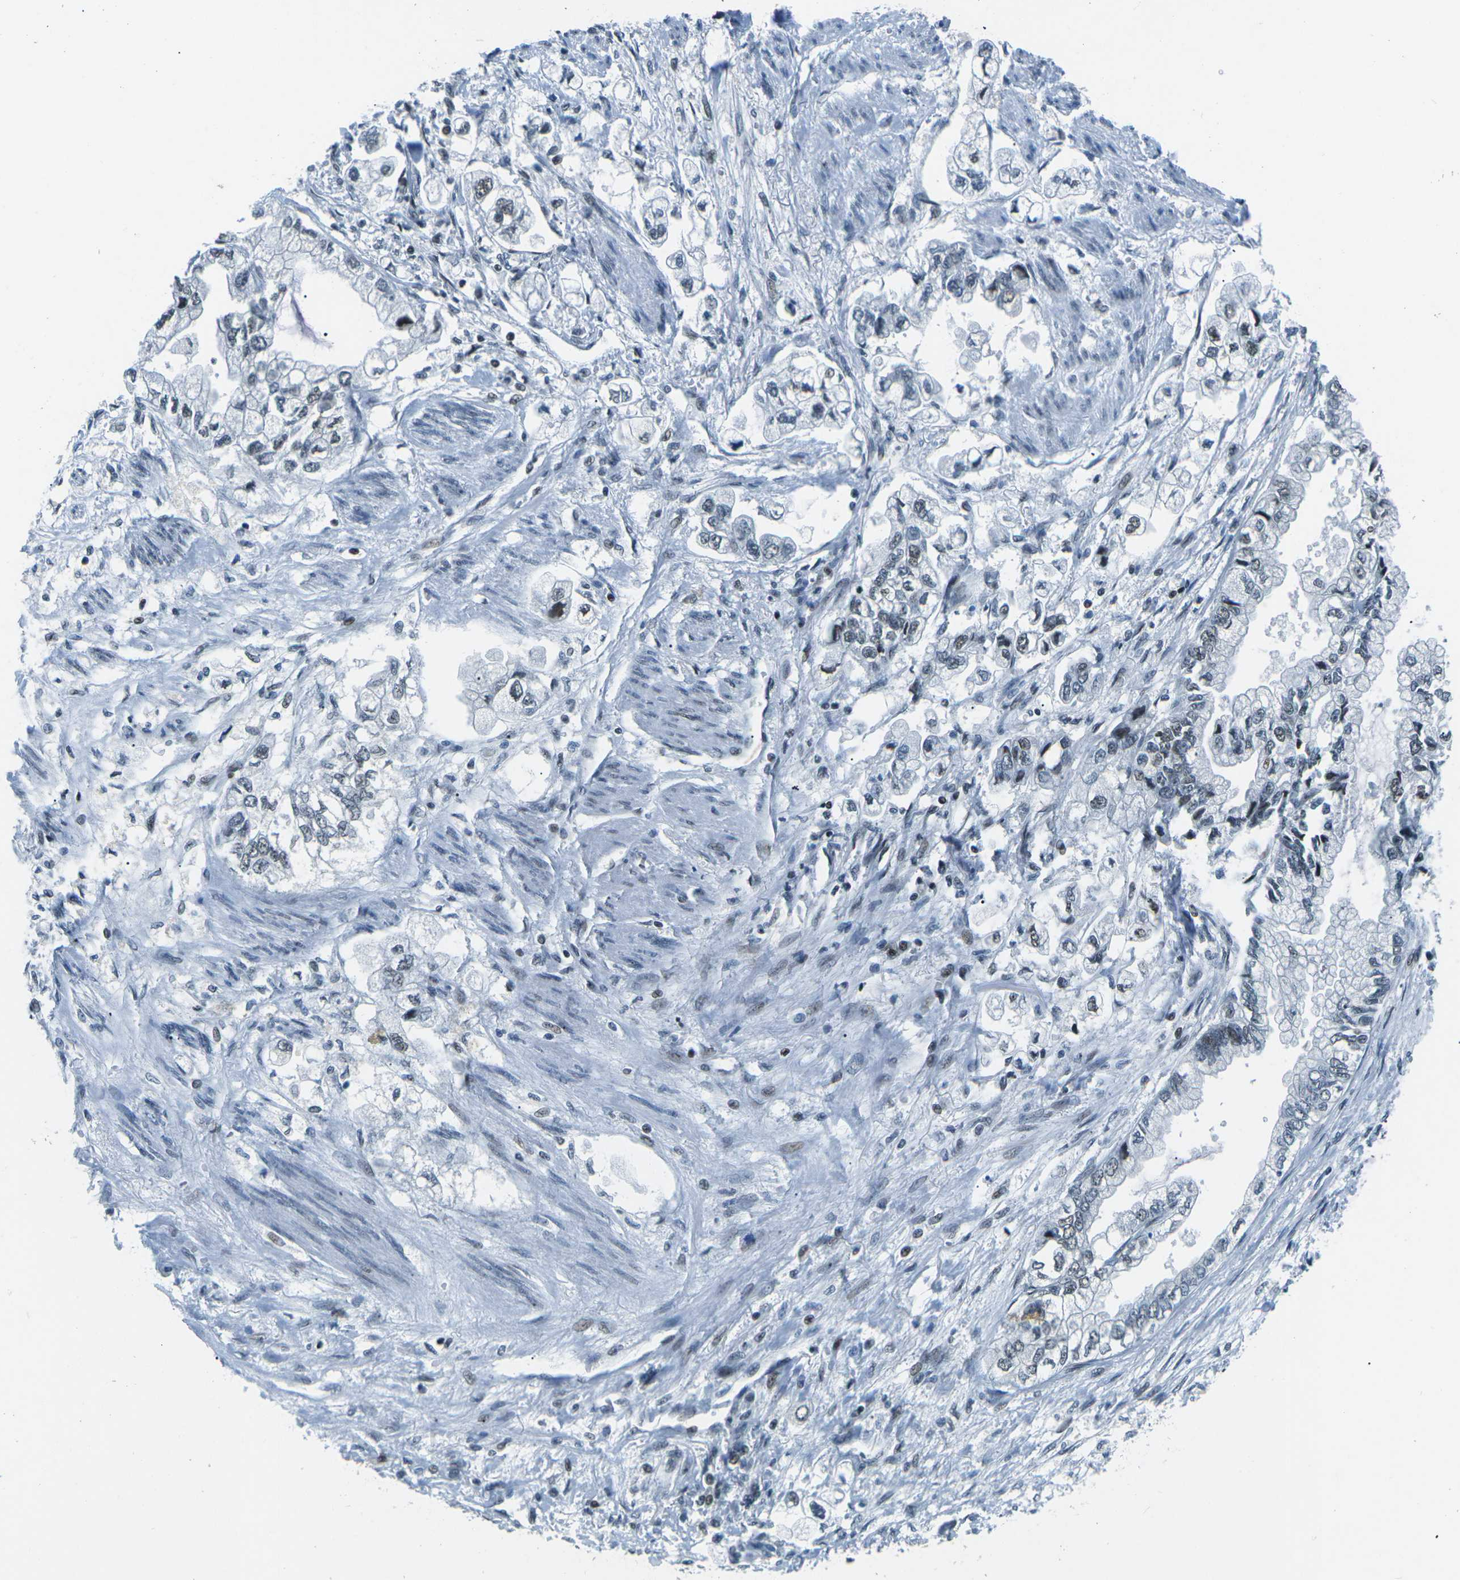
{"staining": {"intensity": "weak", "quantity": "25%-75%", "location": "nuclear"}, "tissue": "stomach cancer", "cell_type": "Tumor cells", "image_type": "cancer", "snomed": [{"axis": "morphology", "description": "Normal tissue, NOS"}, {"axis": "morphology", "description": "Adenocarcinoma, NOS"}, {"axis": "topography", "description": "Stomach"}], "caption": "Tumor cells demonstrate low levels of weak nuclear expression in approximately 25%-75% of cells in adenocarcinoma (stomach).", "gene": "RBL2", "patient": {"sex": "male", "age": 62}}